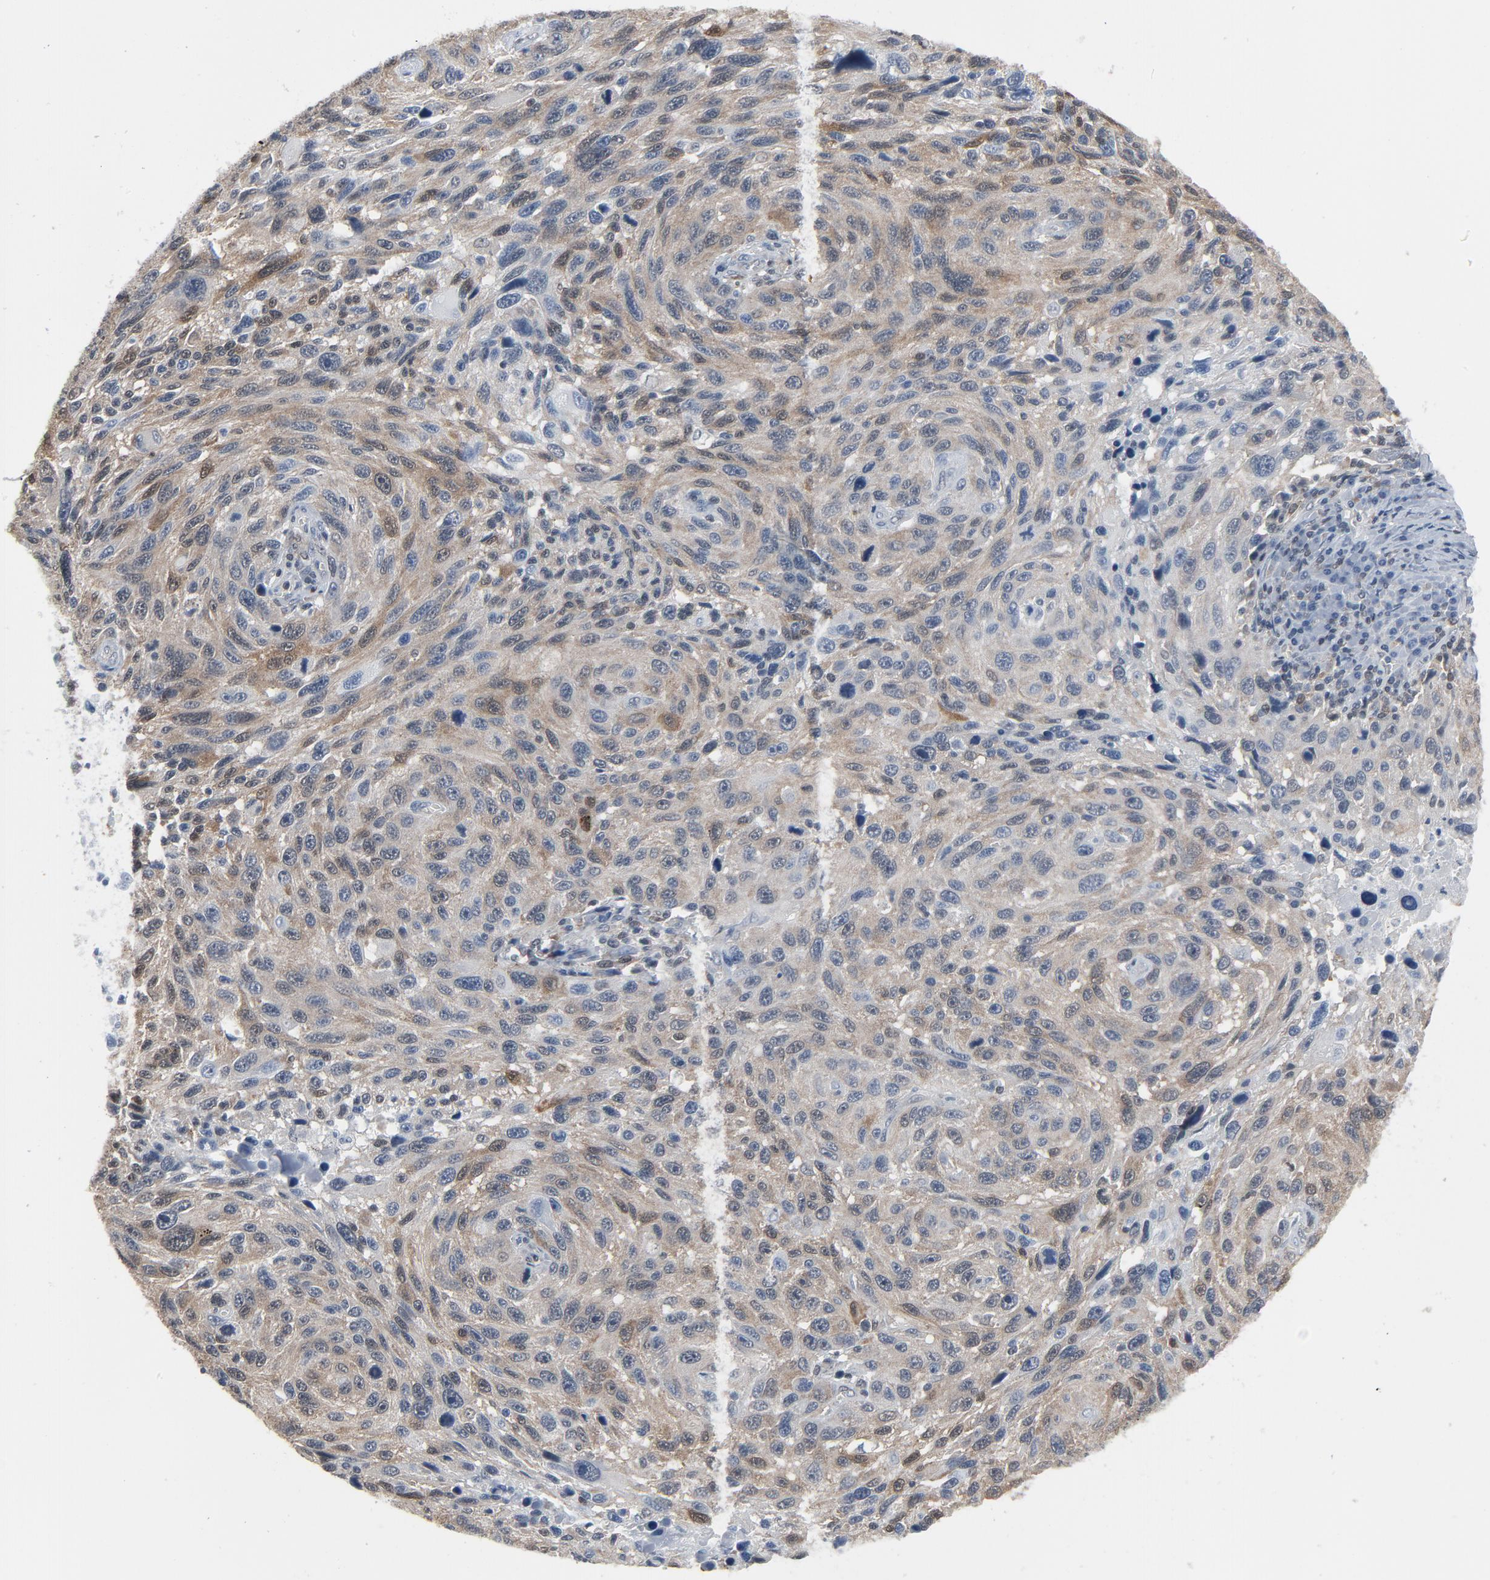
{"staining": {"intensity": "strong", "quantity": ">75%", "location": "cytoplasmic/membranous"}, "tissue": "melanoma", "cell_type": "Tumor cells", "image_type": "cancer", "snomed": [{"axis": "morphology", "description": "Malignant melanoma, NOS"}, {"axis": "topography", "description": "Skin"}], "caption": "Melanoma stained with DAB immunohistochemistry displays high levels of strong cytoplasmic/membranous positivity in about >75% of tumor cells. The protein is stained brown, and the nuclei are stained in blue (DAB IHC with brightfield microscopy, high magnification).", "gene": "STAT5A", "patient": {"sex": "male", "age": 53}}